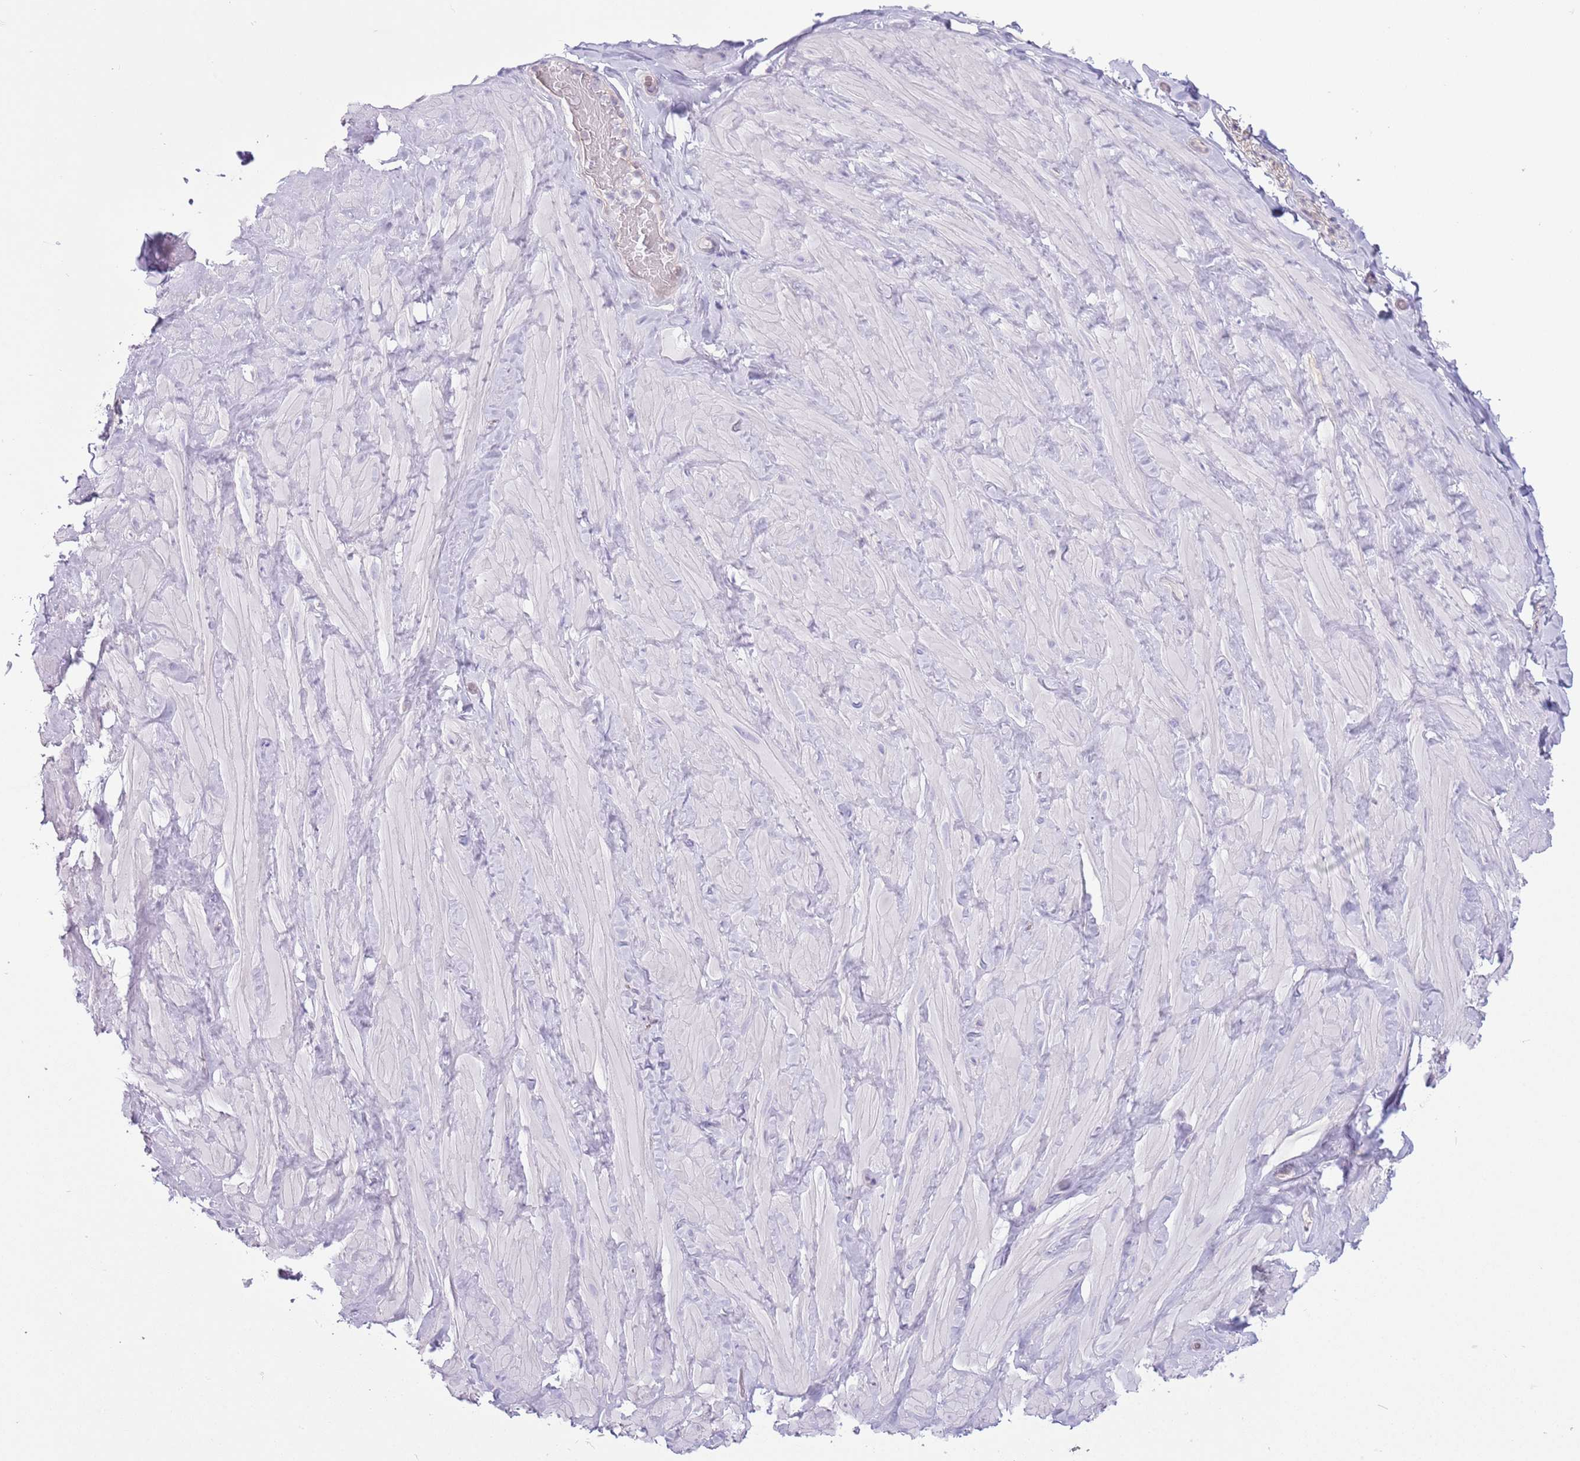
{"staining": {"intensity": "negative", "quantity": "none", "location": "none"}, "tissue": "adipose tissue", "cell_type": "Adipocytes", "image_type": "normal", "snomed": [{"axis": "morphology", "description": "Normal tissue, NOS"}, {"axis": "topography", "description": "Soft tissue"}, {"axis": "topography", "description": "Vascular tissue"}], "caption": "High magnification brightfield microscopy of unremarkable adipose tissue stained with DAB (brown) and counterstained with hematoxylin (blue): adipocytes show no significant expression.", "gene": "RBP3", "patient": {"sex": "male", "age": 41}}